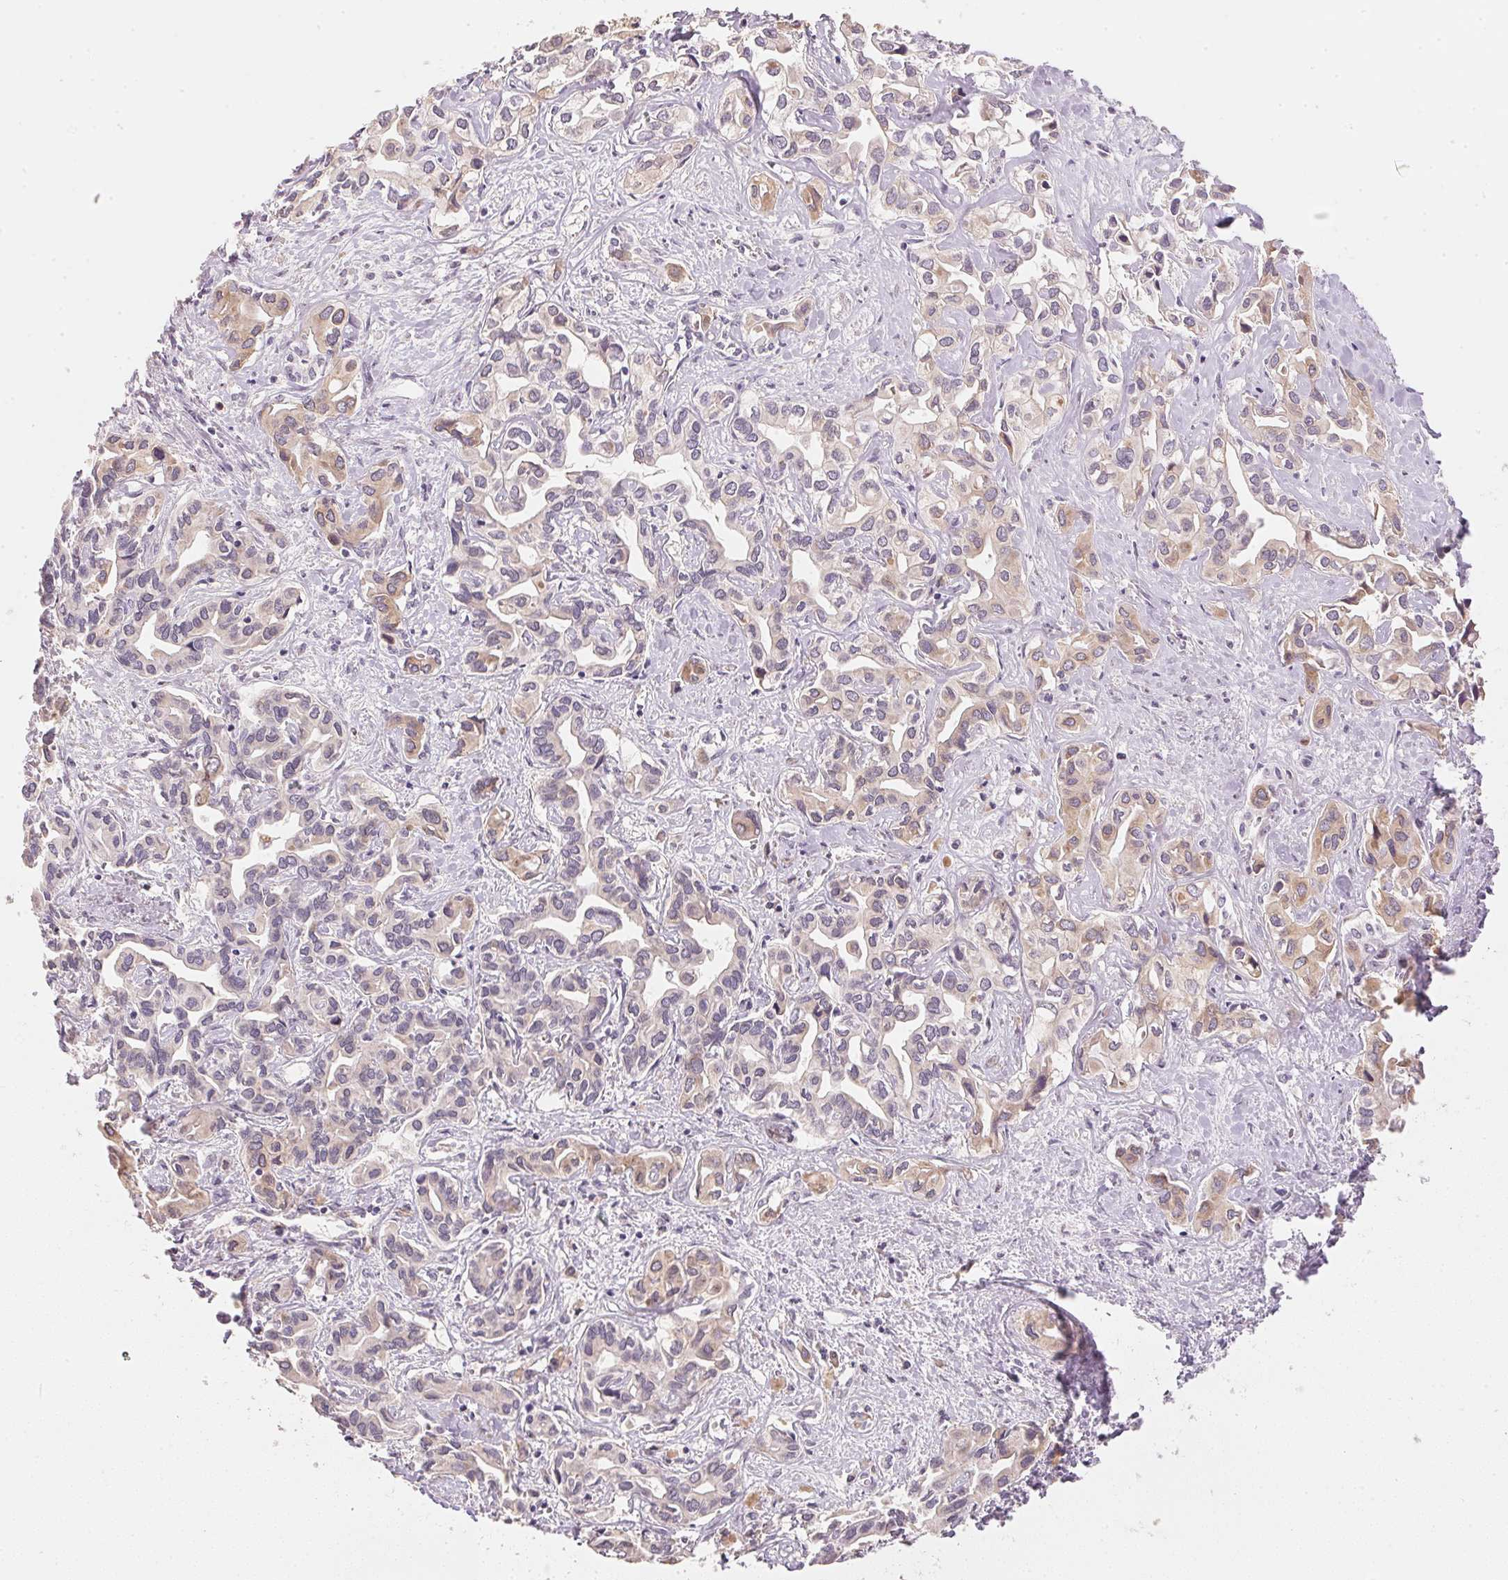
{"staining": {"intensity": "weak", "quantity": "<25%", "location": "cytoplasmic/membranous"}, "tissue": "liver cancer", "cell_type": "Tumor cells", "image_type": "cancer", "snomed": [{"axis": "morphology", "description": "Cholangiocarcinoma"}, {"axis": "topography", "description": "Liver"}], "caption": "Immunohistochemistry micrograph of neoplastic tissue: human liver cancer stained with DAB (3,3'-diaminobenzidine) shows no significant protein positivity in tumor cells.", "gene": "DHCR24", "patient": {"sex": "female", "age": 64}}